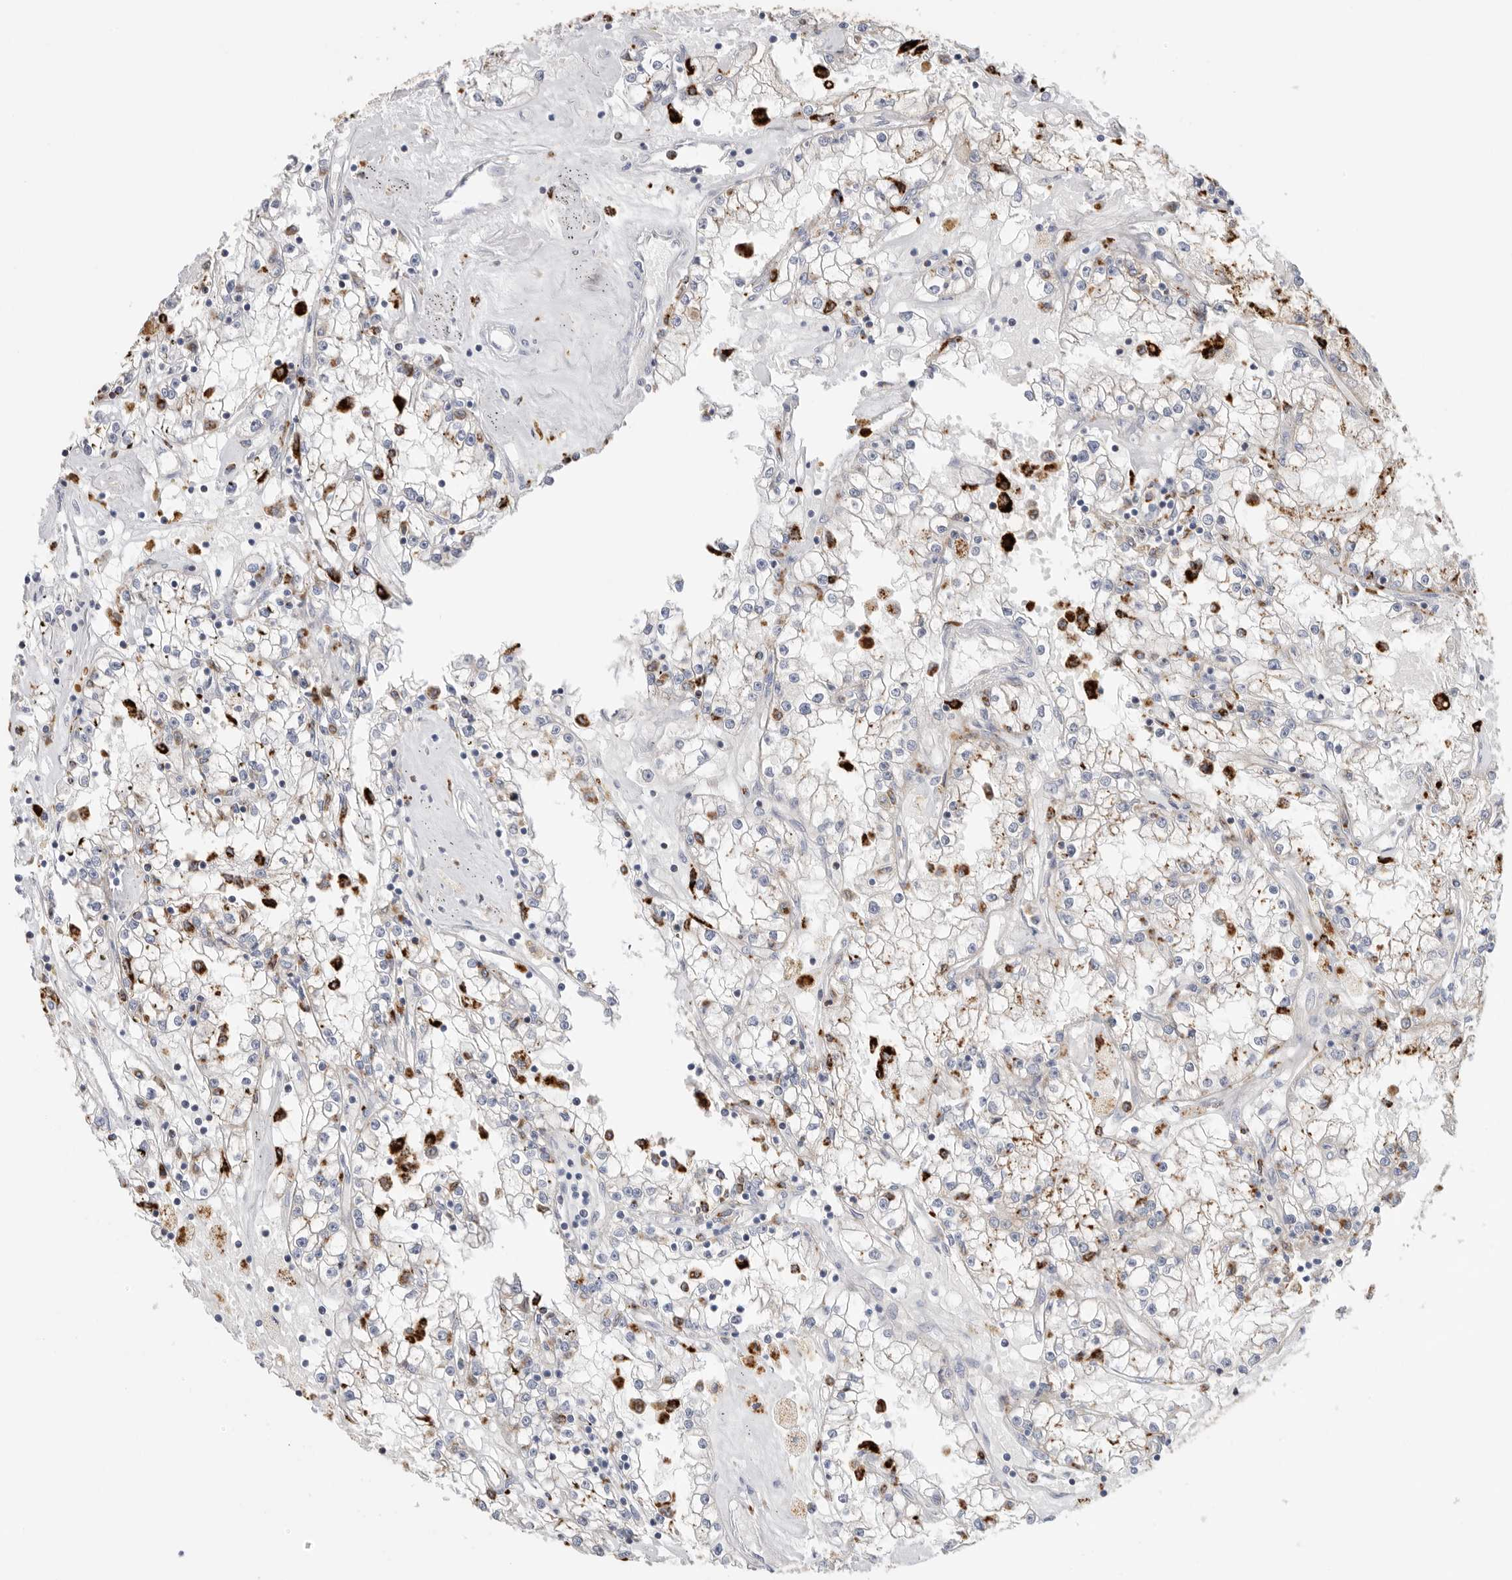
{"staining": {"intensity": "strong", "quantity": "<25%", "location": "cytoplasmic/membranous"}, "tissue": "renal cancer", "cell_type": "Tumor cells", "image_type": "cancer", "snomed": [{"axis": "morphology", "description": "Adenocarcinoma, NOS"}, {"axis": "topography", "description": "Kidney"}], "caption": "Immunohistochemical staining of human renal adenocarcinoma reveals medium levels of strong cytoplasmic/membranous positivity in approximately <25% of tumor cells.", "gene": "GGH", "patient": {"sex": "male", "age": 56}}